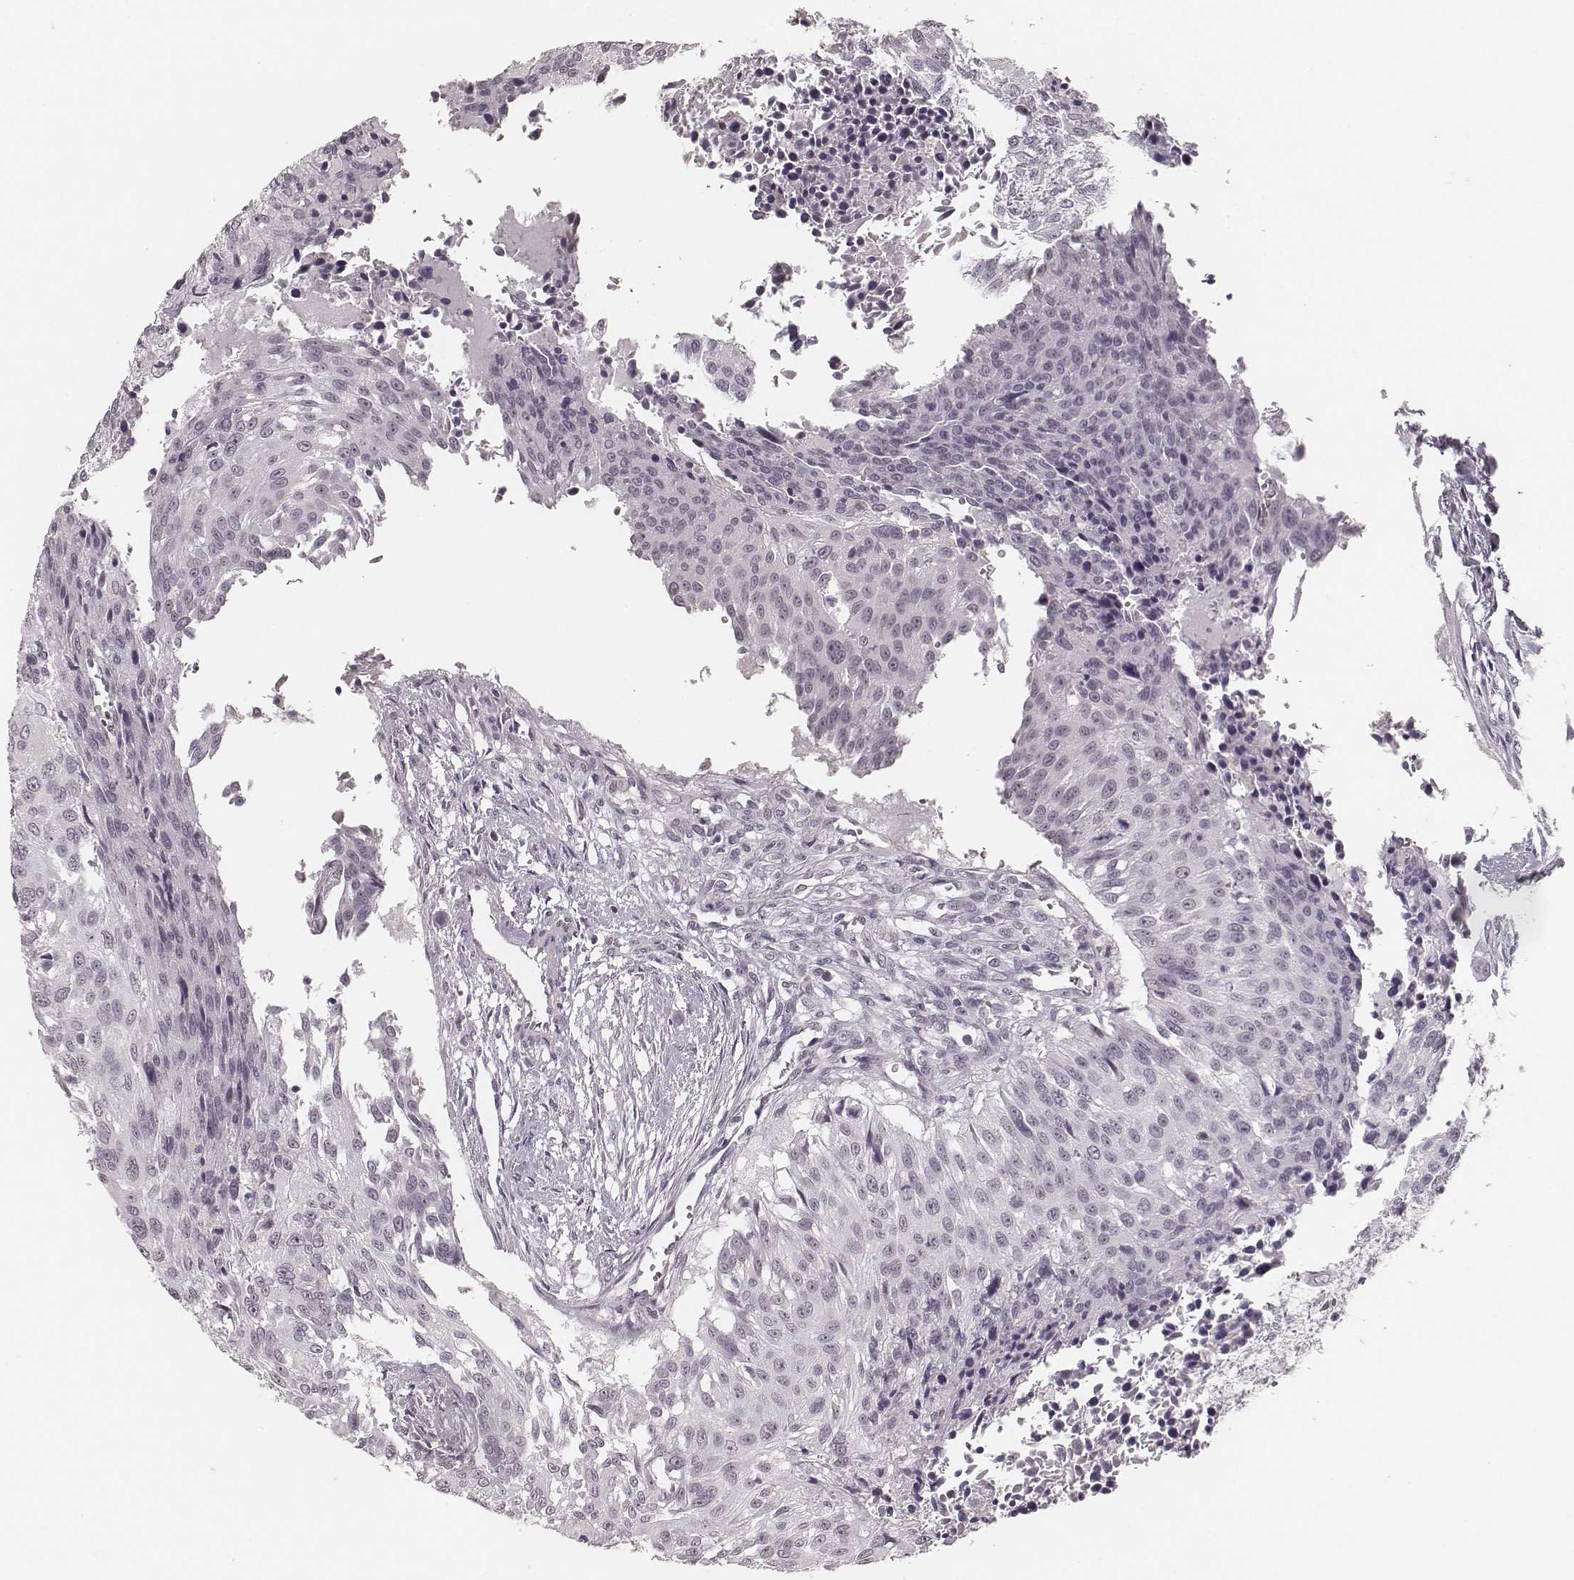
{"staining": {"intensity": "negative", "quantity": "none", "location": "none"}, "tissue": "urothelial cancer", "cell_type": "Tumor cells", "image_type": "cancer", "snomed": [{"axis": "morphology", "description": "Urothelial carcinoma, NOS"}, {"axis": "topography", "description": "Urinary bladder"}], "caption": "The micrograph shows no significant expression in tumor cells of urothelial cancer.", "gene": "MSX1", "patient": {"sex": "male", "age": 55}}